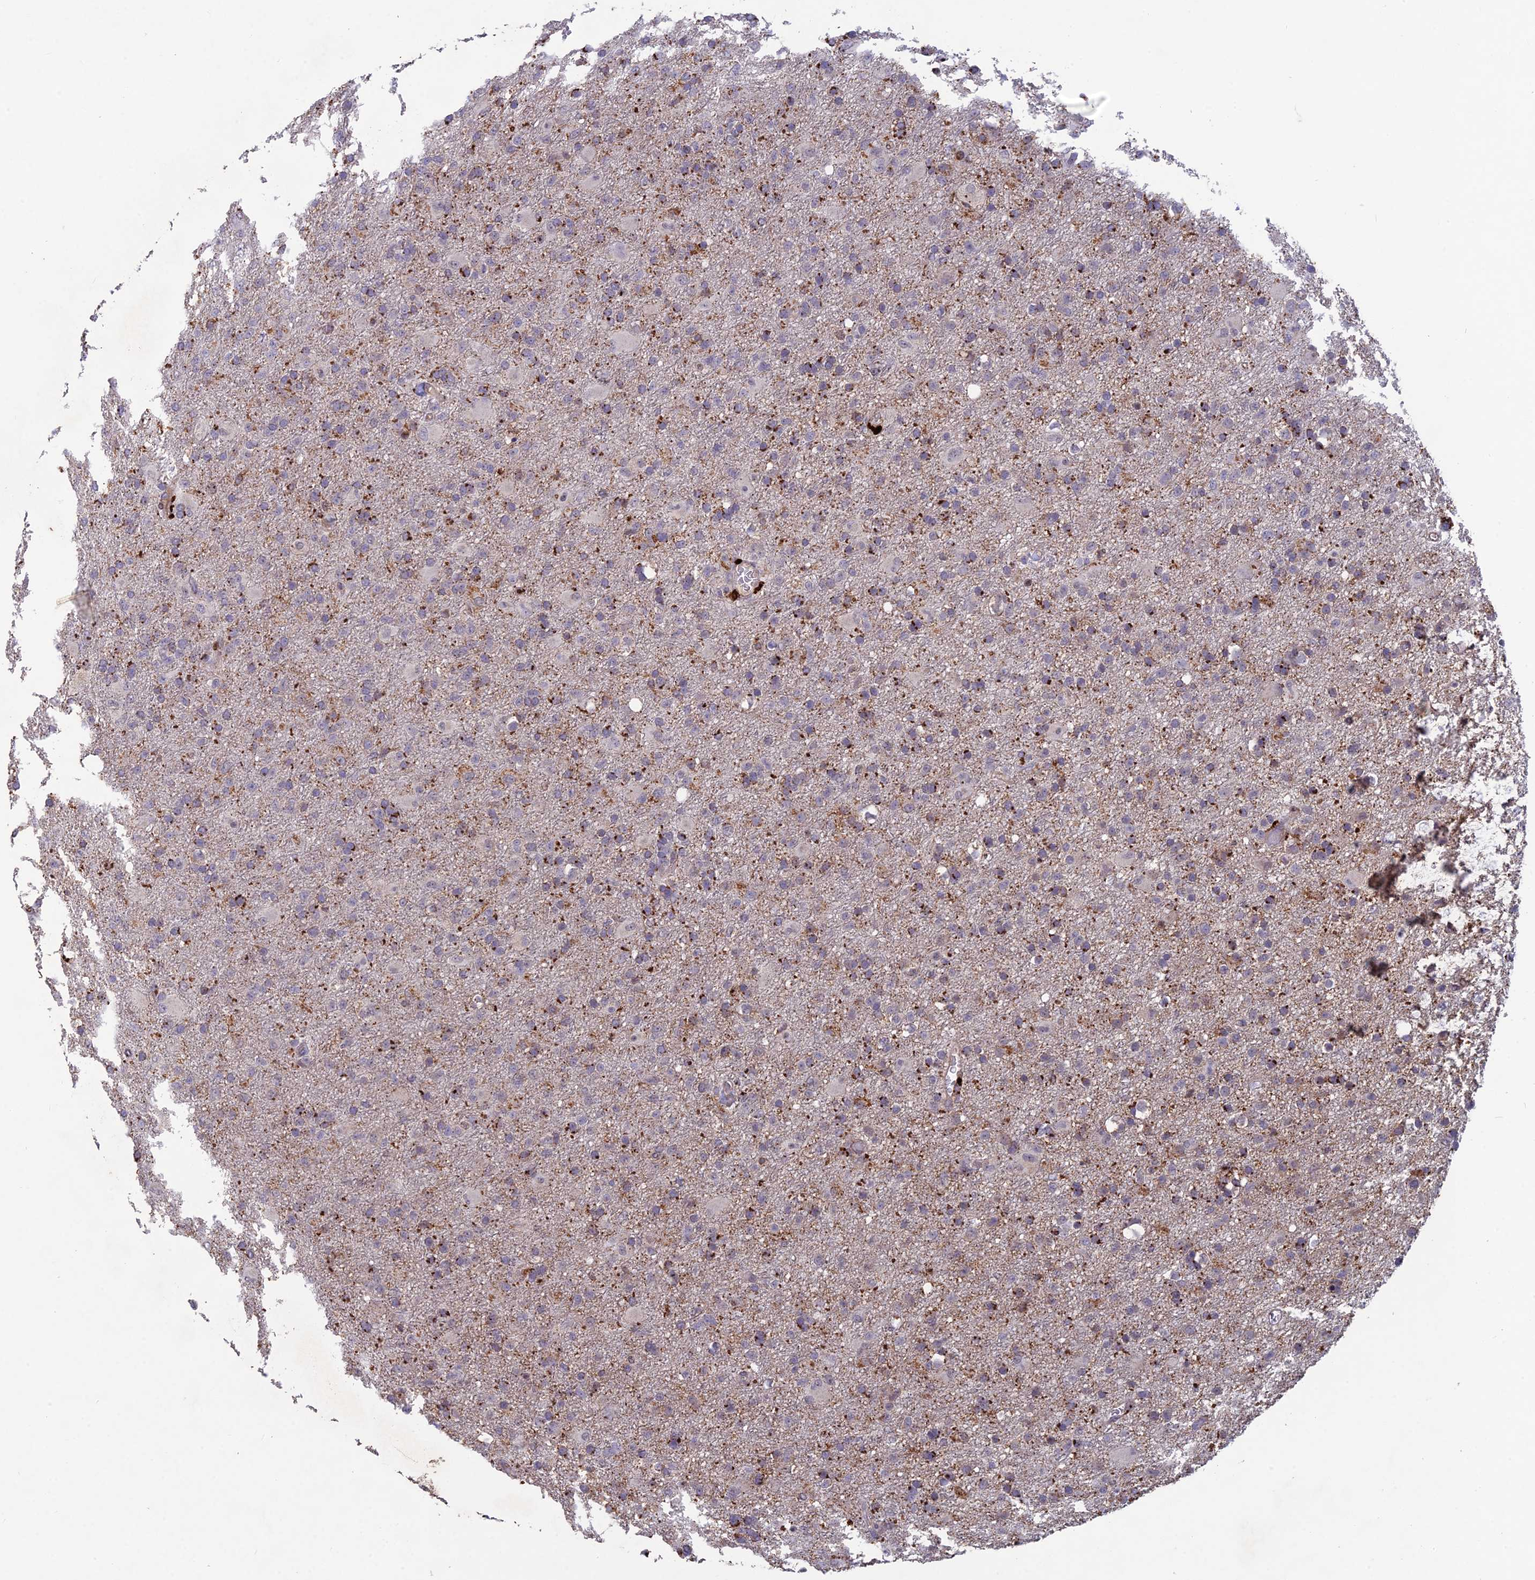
{"staining": {"intensity": "strong", "quantity": "25%-75%", "location": "cytoplasmic/membranous"}, "tissue": "glioma", "cell_type": "Tumor cells", "image_type": "cancer", "snomed": [{"axis": "morphology", "description": "Glioma, malignant, Low grade"}, {"axis": "topography", "description": "Brain"}], "caption": "Immunohistochemical staining of malignant glioma (low-grade) demonstrates strong cytoplasmic/membranous protein positivity in about 25%-75% of tumor cells.", "gene": "FOXS1", "patient": {"sex": "male", "age": 65}}